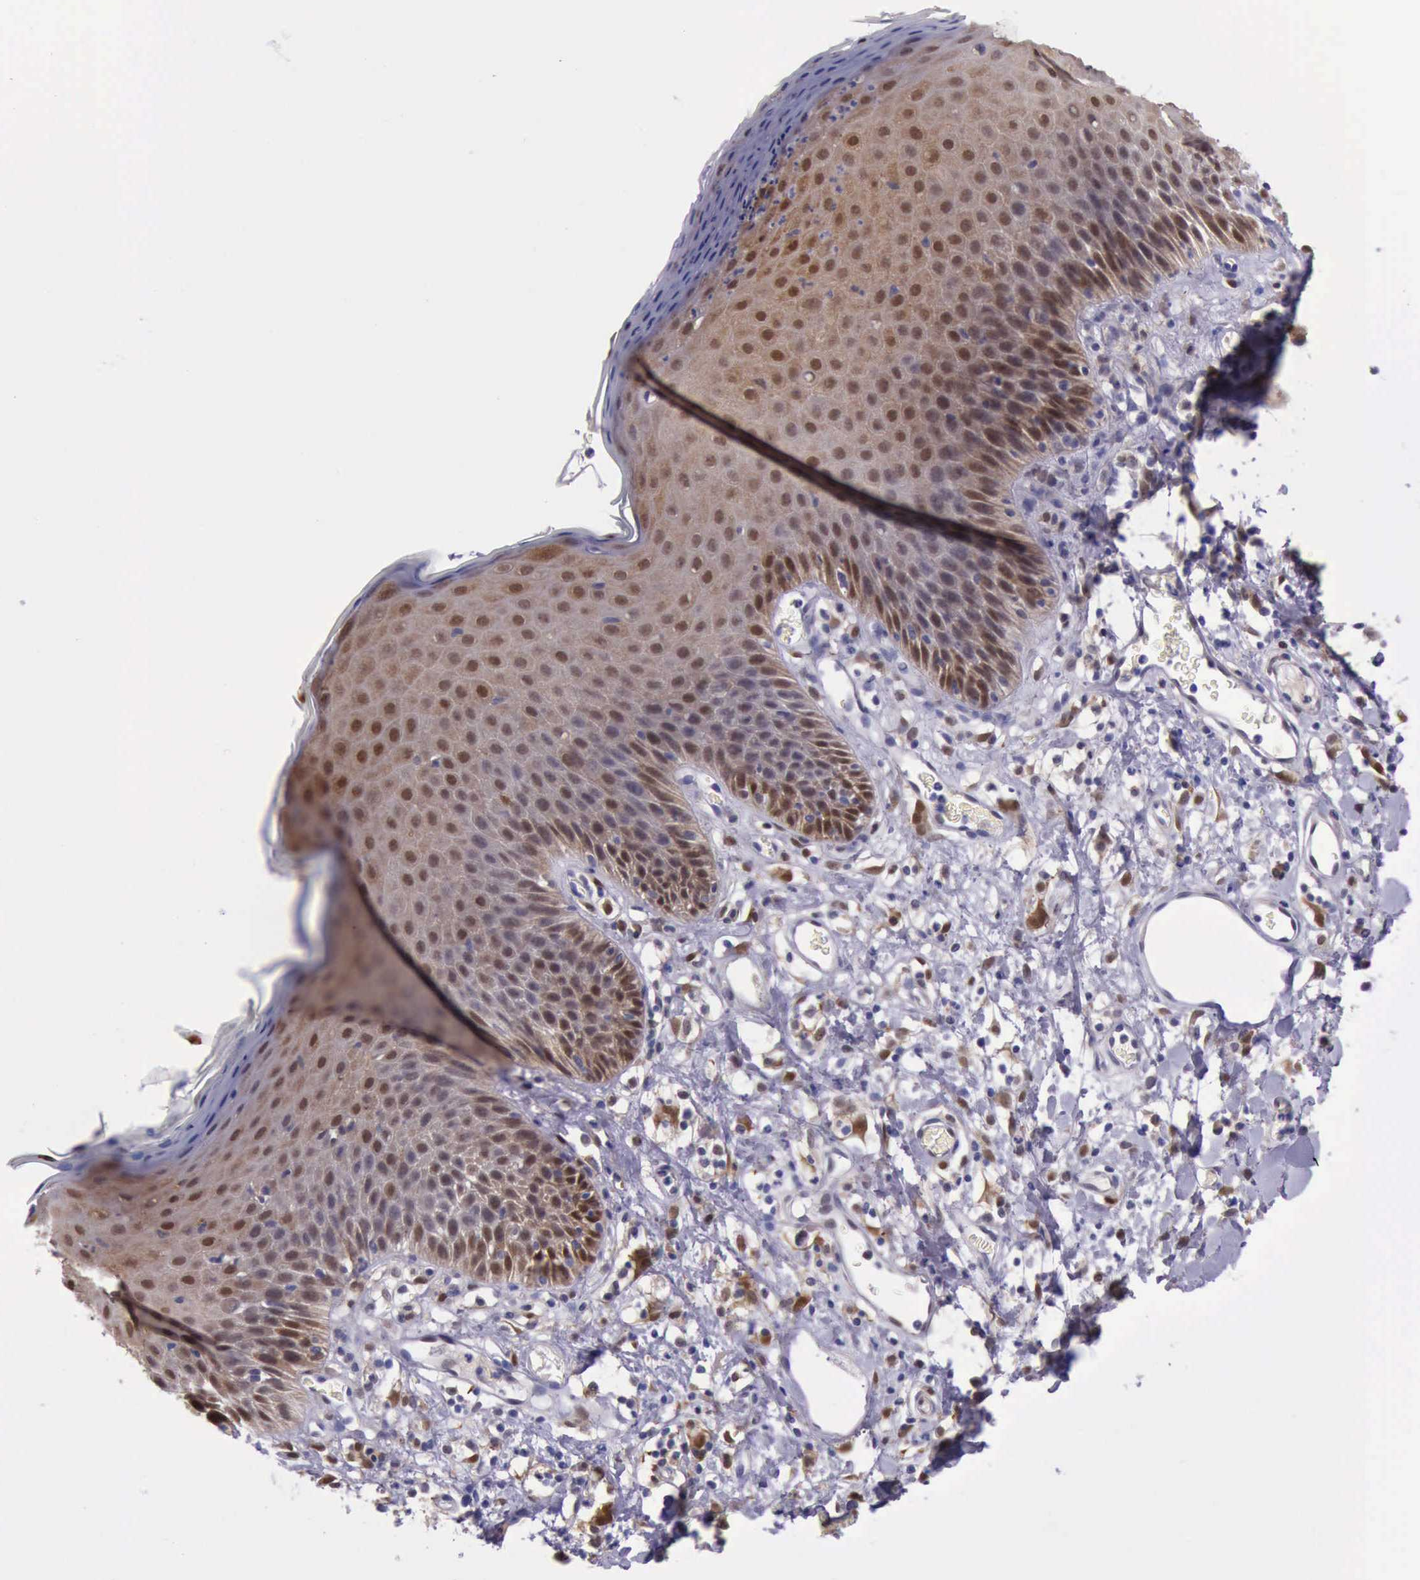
{"staining": {"intensity": "moderate", "quantity": "25%-75%", "location": "cytoplasmic/membranous,nuclear"}, "tissue": "skin", "cell_type": "Epidermal cells", "image_type": "normal", "snomed": [{"axis": "morphology", "description": "Normal tissue, NOS"}, {"axis": "topography", "description": "Vulva"}, {"axis": "topography", "description": "Peripheral nerve tissue"}], "caption": "Protein analysis of benign skin exhibits moderate cytoplasmic/membranous,nuclear expression in approximately 25%-75% of epidermal cells. The protein is stained brown, and the nuclei are stained in blue (DAB IHC with brightfield microscopy, high magnification).", "gene": "TYMP", "patient": {"sex": "female", "age": 68}}